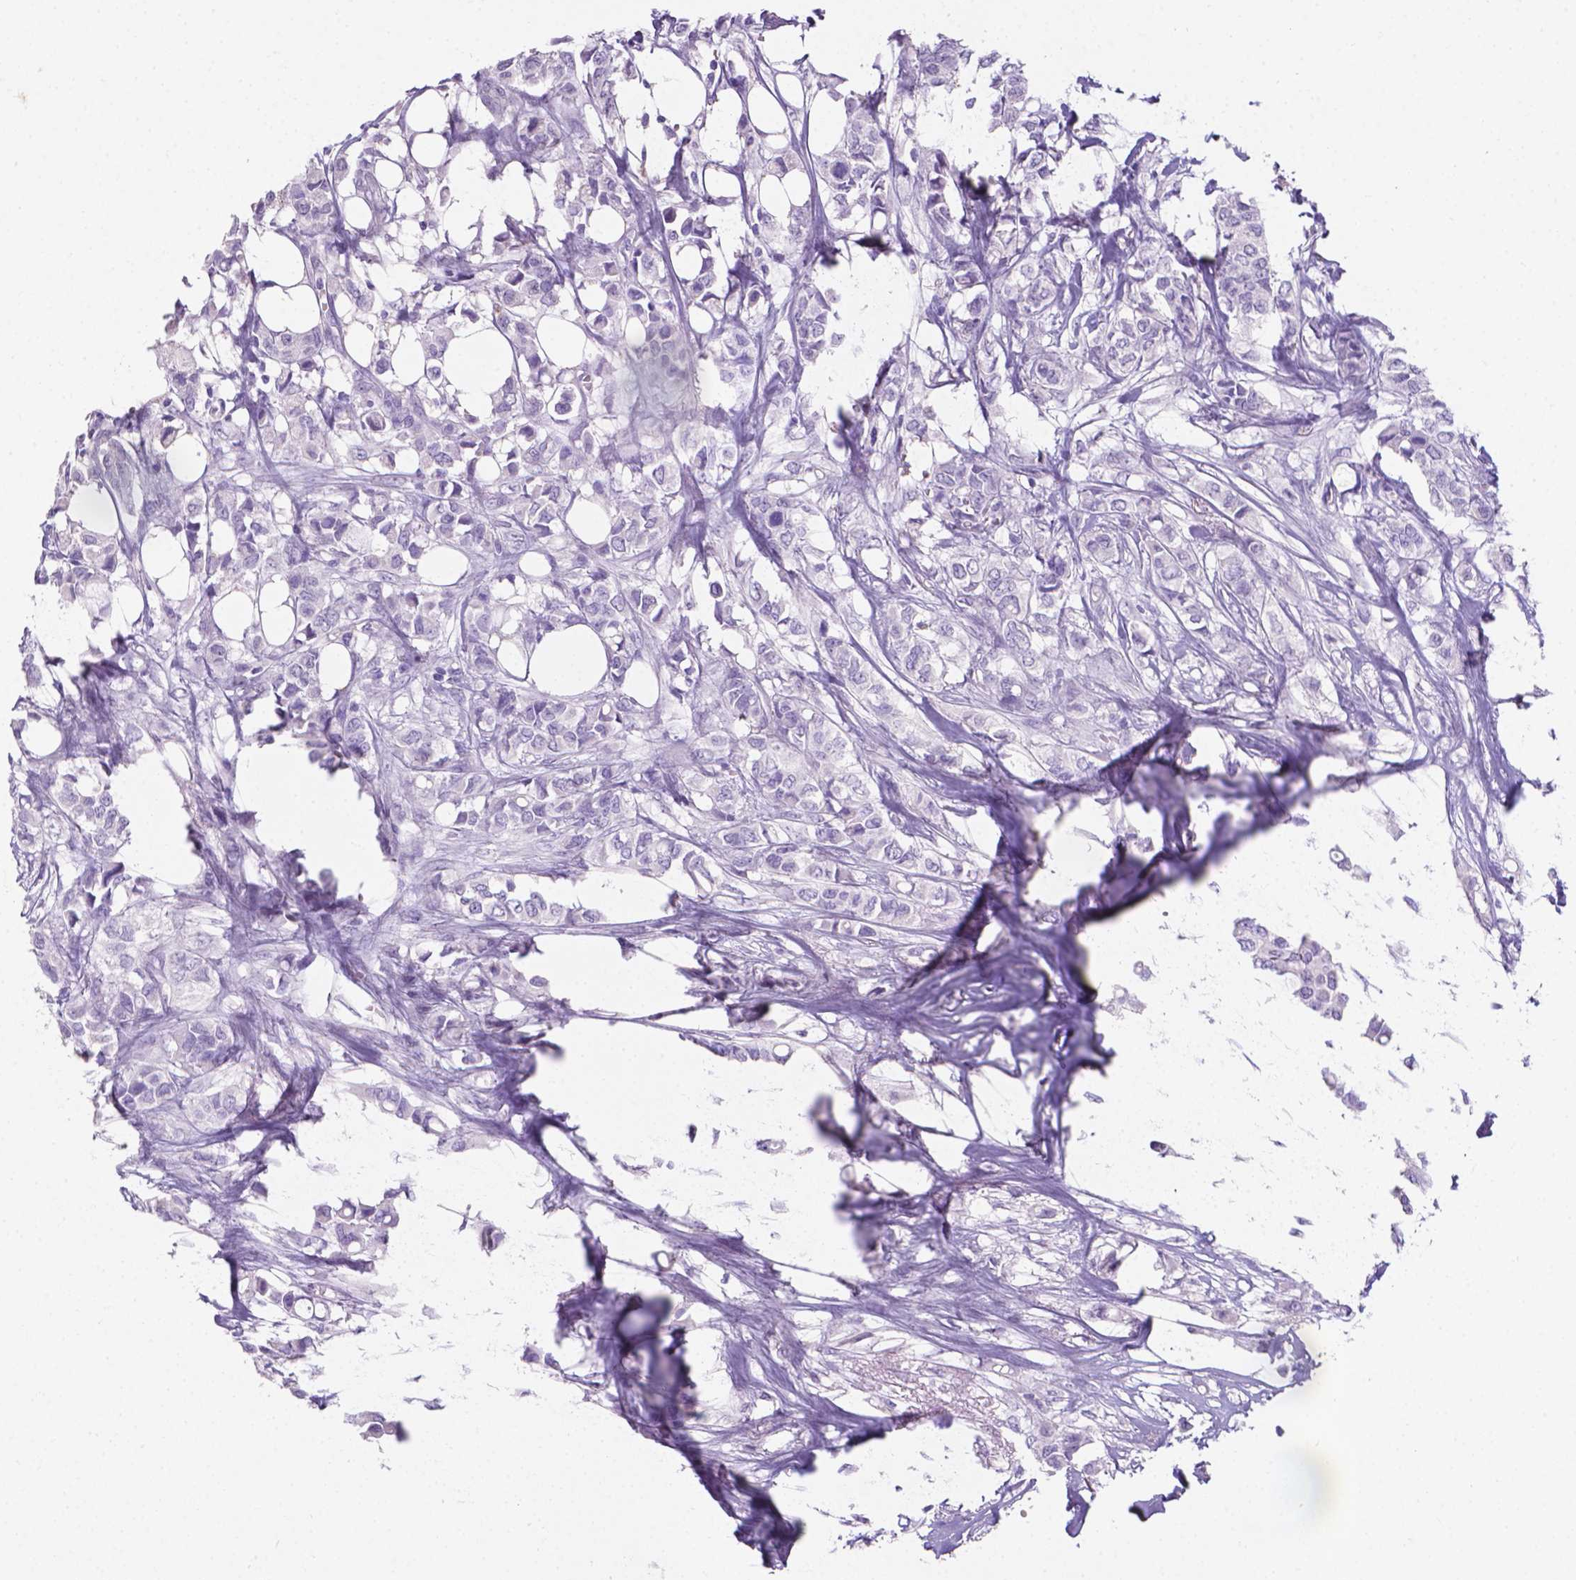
{"staining": {"intensity": "negative", "quantity": "none", "location": "none"}, "tissue": "breast cancer", "cell_type": "Tumor cells", "image_type": "cancer", "snomed": [{"axis": "morphology", "description": "Duct carcinoma"}, {"axis": "topography", "description": "Breast"}], "caption": "This is a micrograph of immunohistochemistry staining of breast cancer (infiltrating ductal carcinoma), which shows no positivity in tumor cells. Nuclei are stained in blue.", "gene": "XPNPEP2", "patient": {"sex": "female", "age": 85}}